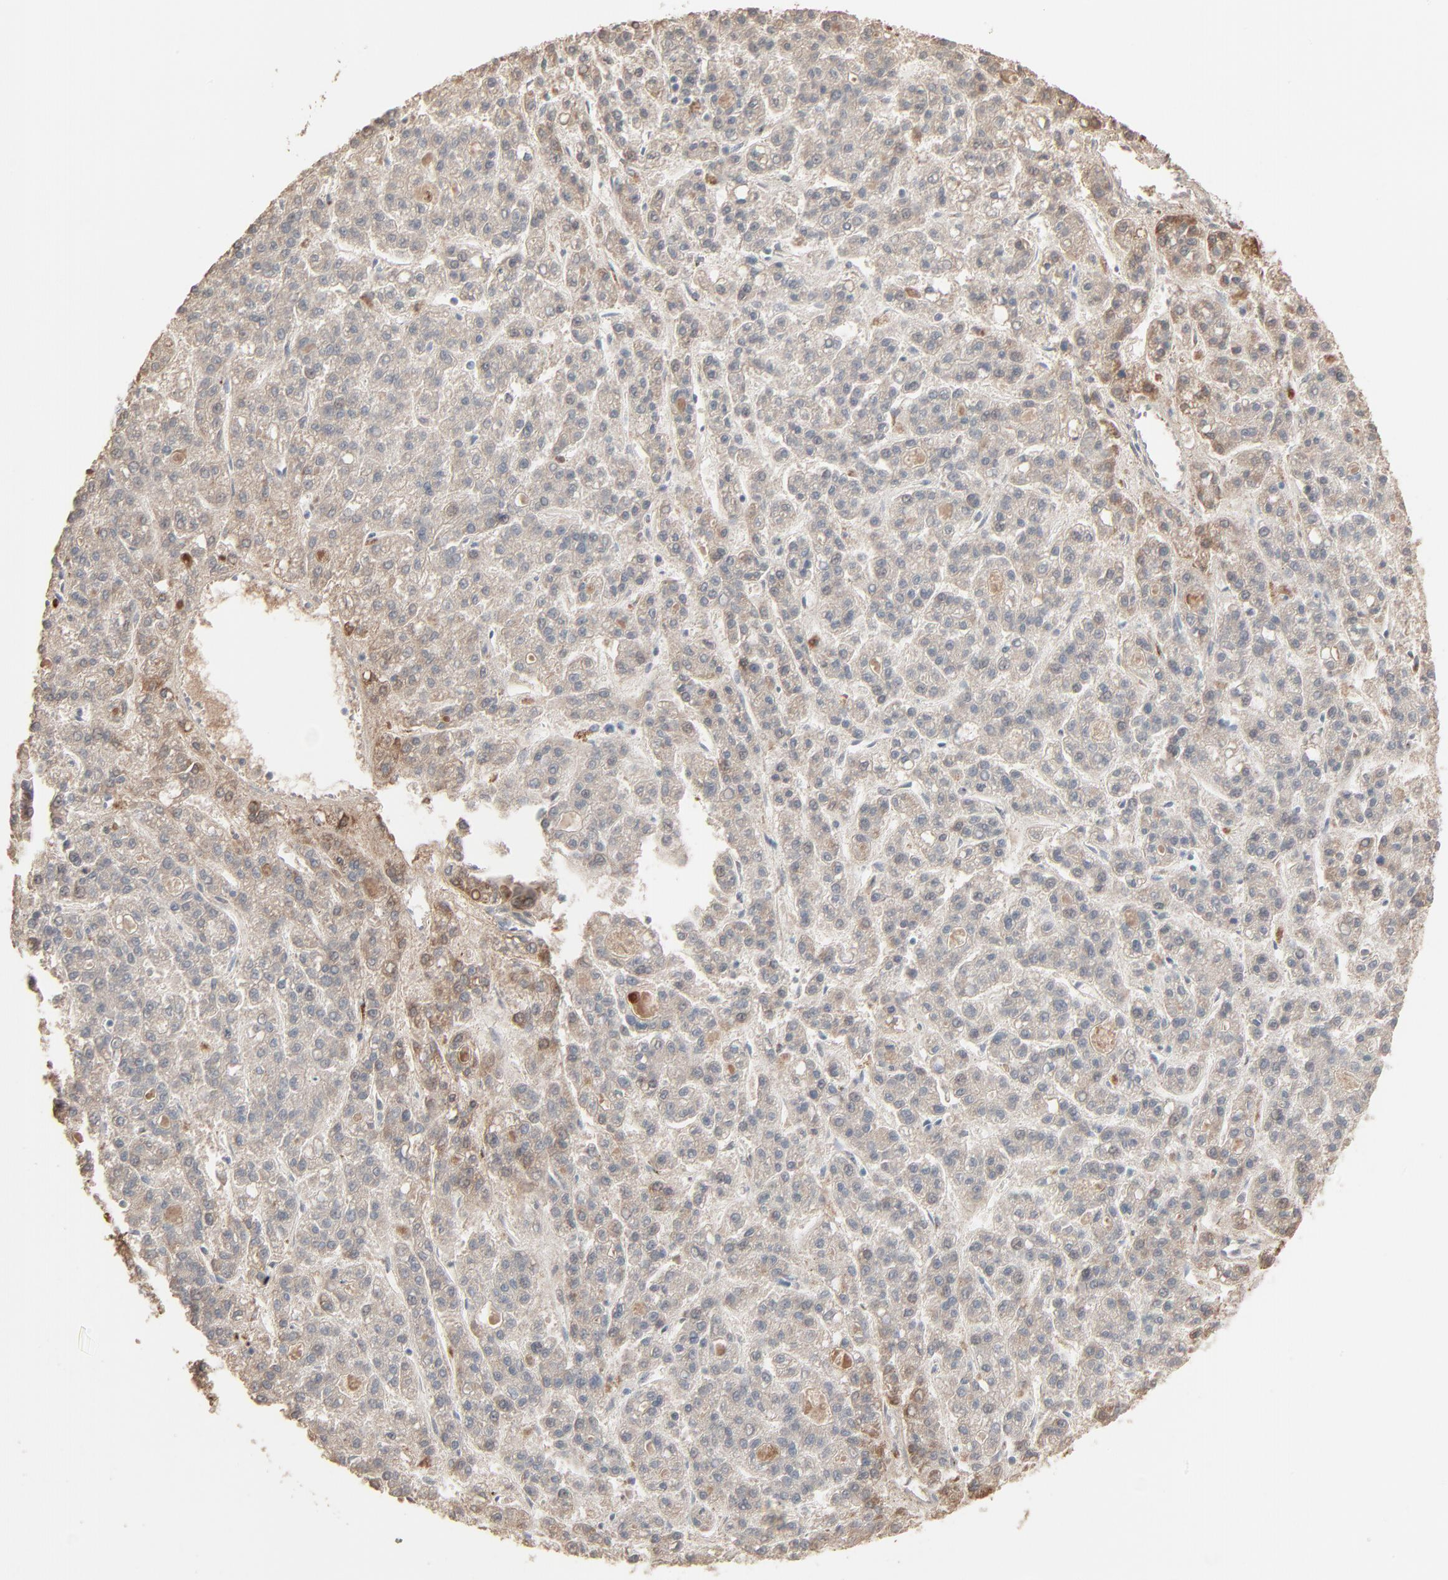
{"staining": {"intensity": "moderate", "quantity": ">75%", "location": "cytoplasmic/membranous"}, "tissue": "liver cancer", "cell_type": "Tumor cells", "image_type": "cancer", "snomed": [{"axis": "morphology", "description": "Carcinoma, Hepatocellular, NOS"}, {"axis": "topography", "description": "Liver"}], "caption": "This is an image of immunohistochemistry (IHC) staining of liver cancer, which shows moderate positivity in the cytoplasmic/membranous of tumor cells.", "gene": "BGN", "patient": {"sex": "male", "age": 70}}